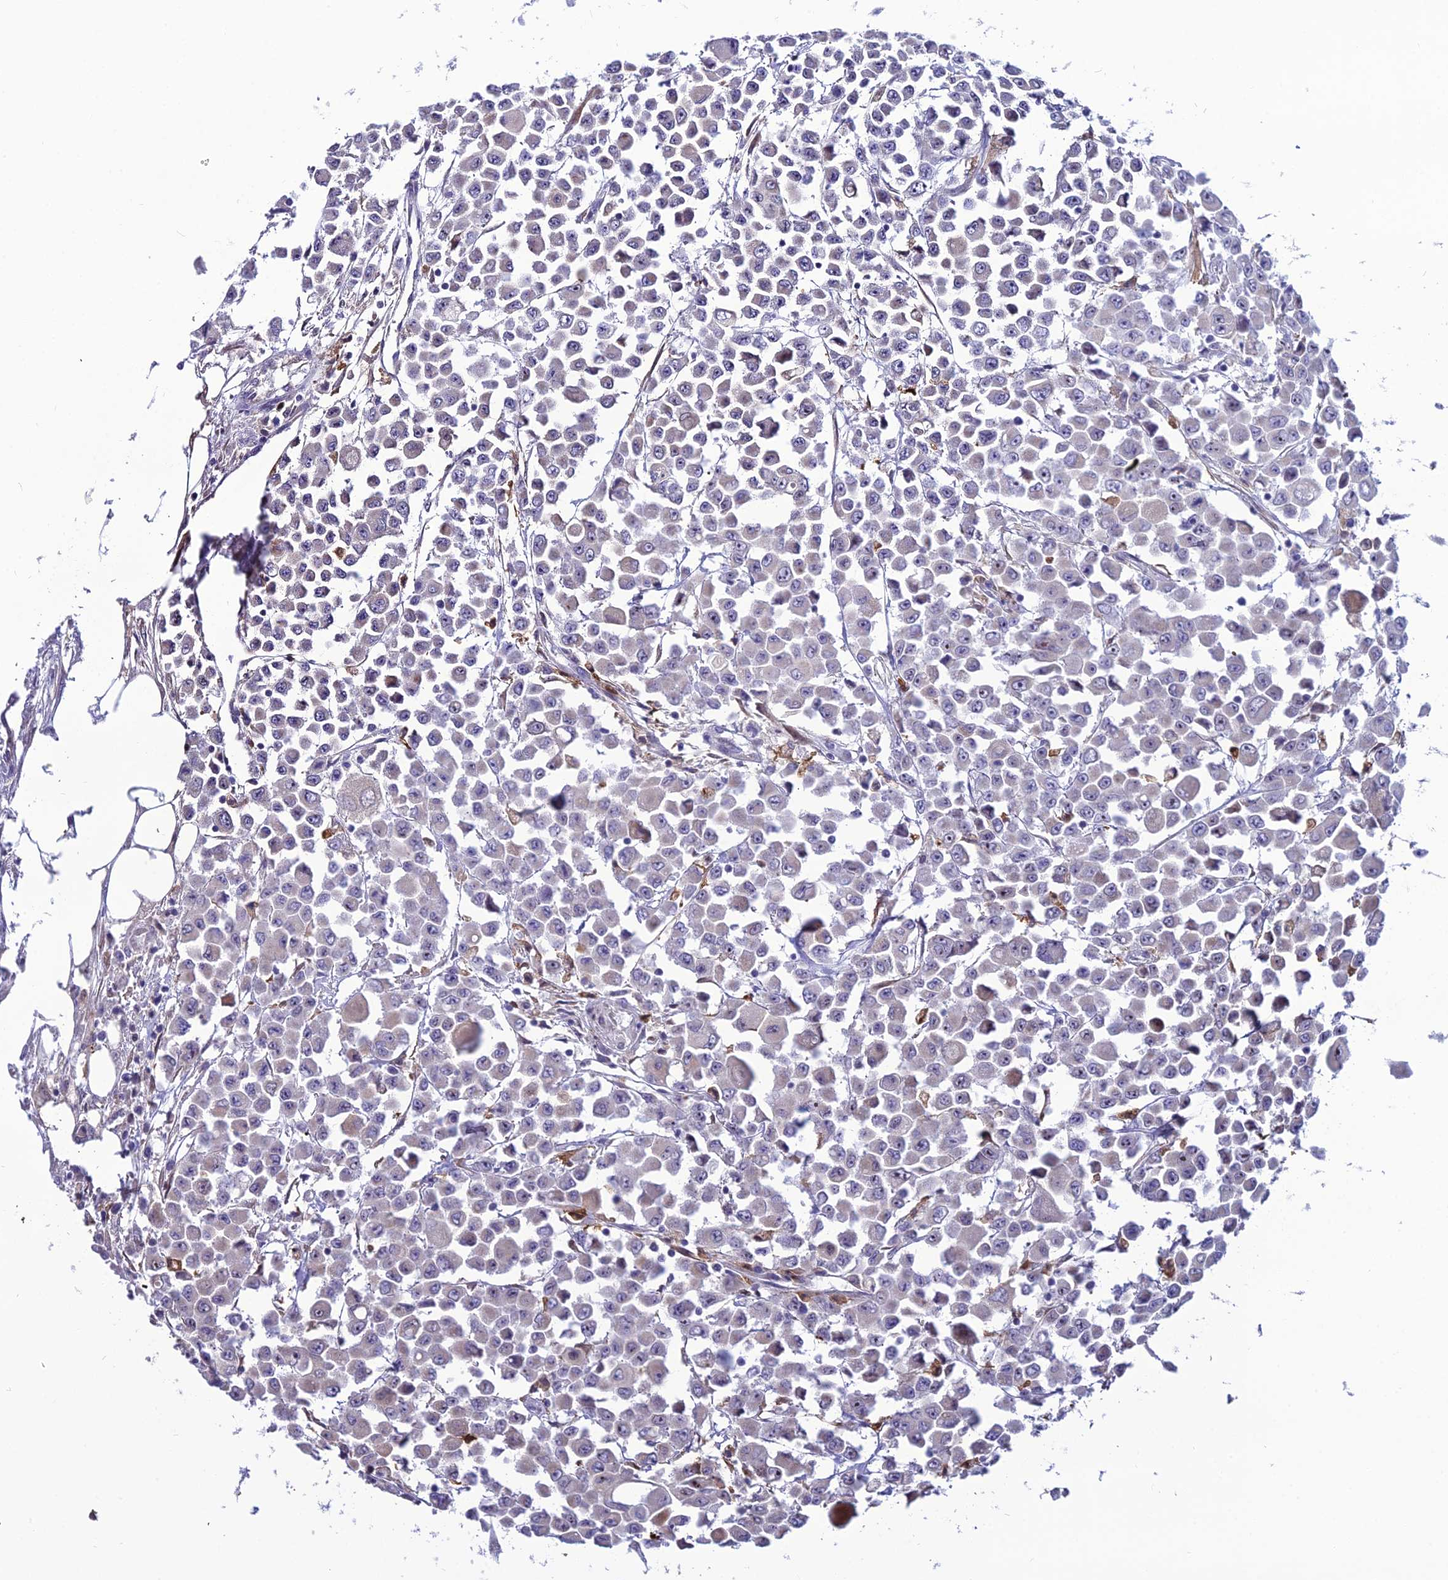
{"staining": {"intensity": "negative", "quantity": "none", "location": "none"}, "tissue": "colorectal cancer", "cell_type": "Tumor cells", "image_type": "cancer", "snomed": [{"axis": "morphology", "description": "Adenocarcinoma, NOS"}, {"axis": "topography", "description": "Colon"}], "caption": "A histopathology image of colorectal adenocarcinoma stained for a protein demonstrates no brown staining in tumor cells.", "gene": "MB21D2", "patient": {"sex": "male", "age": 51}}